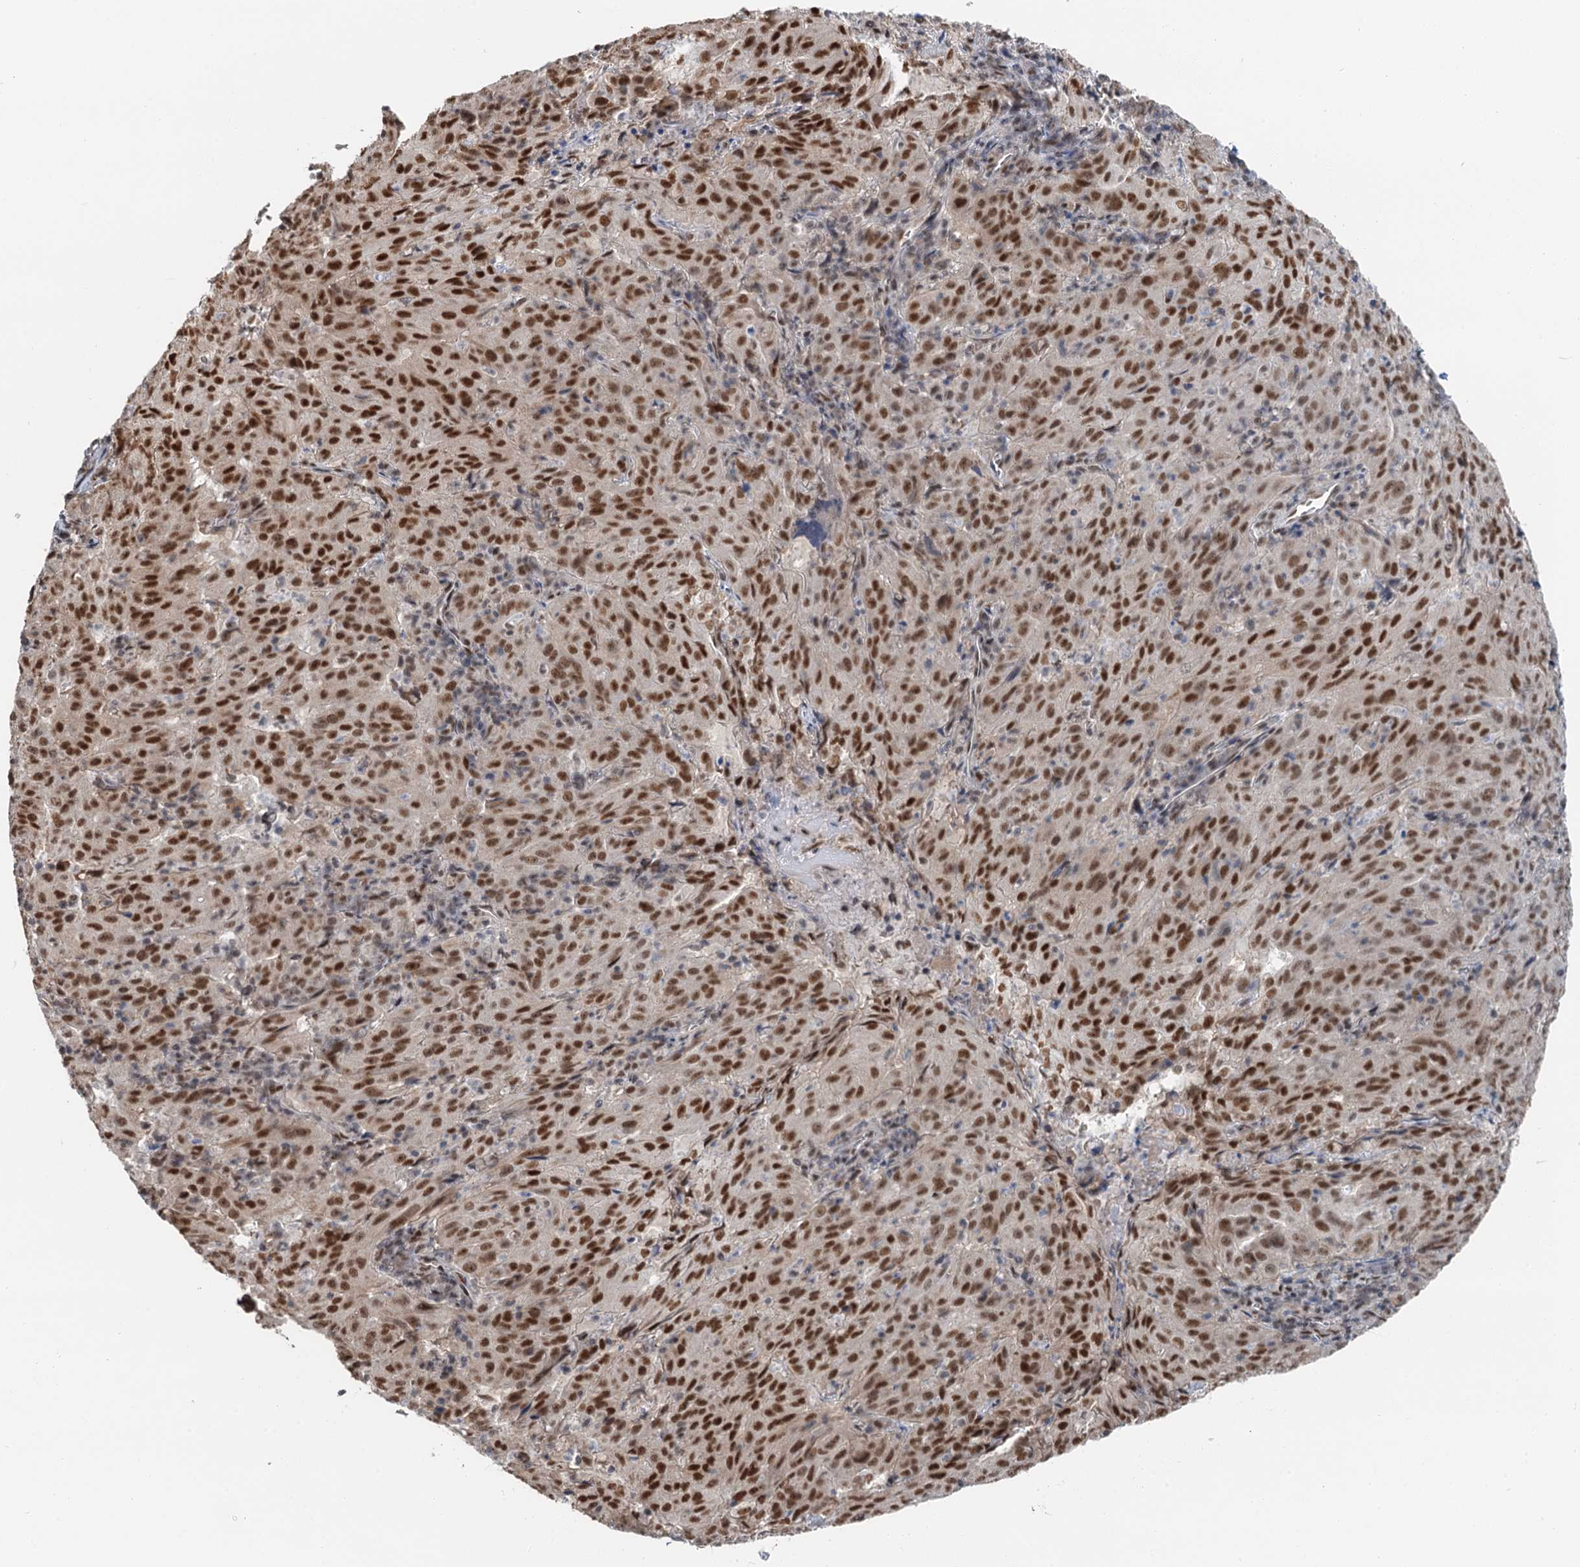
{"staining": {"intensity": "strong", "quantity": ">75%", "location": "nuclear"}, "tissue": "pancreatic cancer", "cell_type": "Tumor cells", "image_type": "cancer", "snomed": [{"axis": "morphology", "description": "Adenocarcinoma, NOS"}, {"axis": "topography", "description": "Pancreas"}], "caption": "Approximately >75% of tumor cells in pancreatic adenocarcinoma demonstrate strong nuclear protein positivity as visualized by brown immunohistochemical staining.", "gene": "CFDP1", "patient": {"sex": "male", "age": 63}}